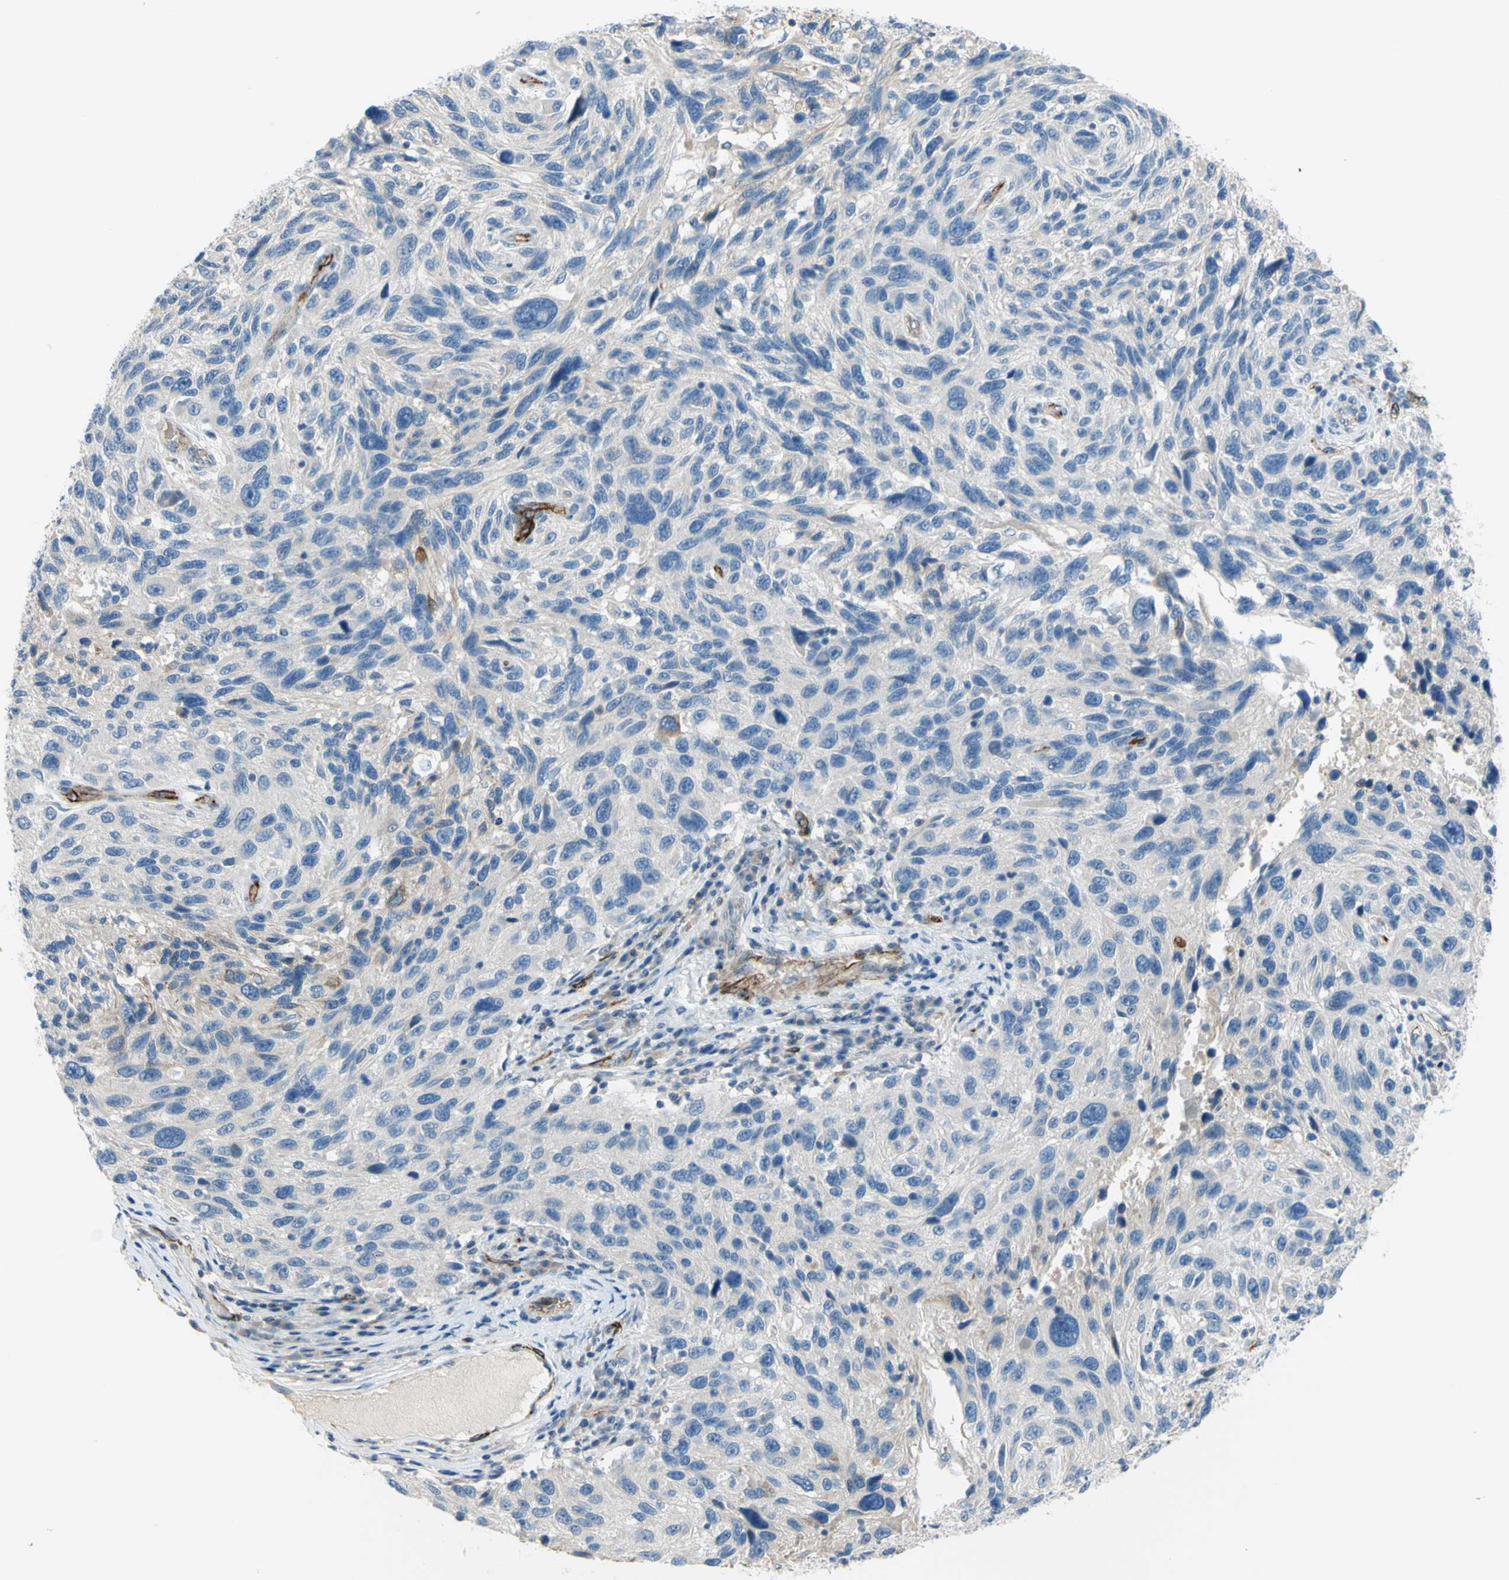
{"staining": {"intensity": "negative", "quantity": "none", "location": "none"}, "tissue": "melanoma", "cell_type": "Tumor cells", "image_type": "cancer", "snomed": [{"axis": "morphology", "description": "Malignant melanoma, NOS"}, {"axis": "topography", "description": "Skin"}], "caption": "Protein analysis of melanoma displays no significant expression in tumor cells.", "gene": "PRRG2", "patient": {"sex": "male", "age": 53}}